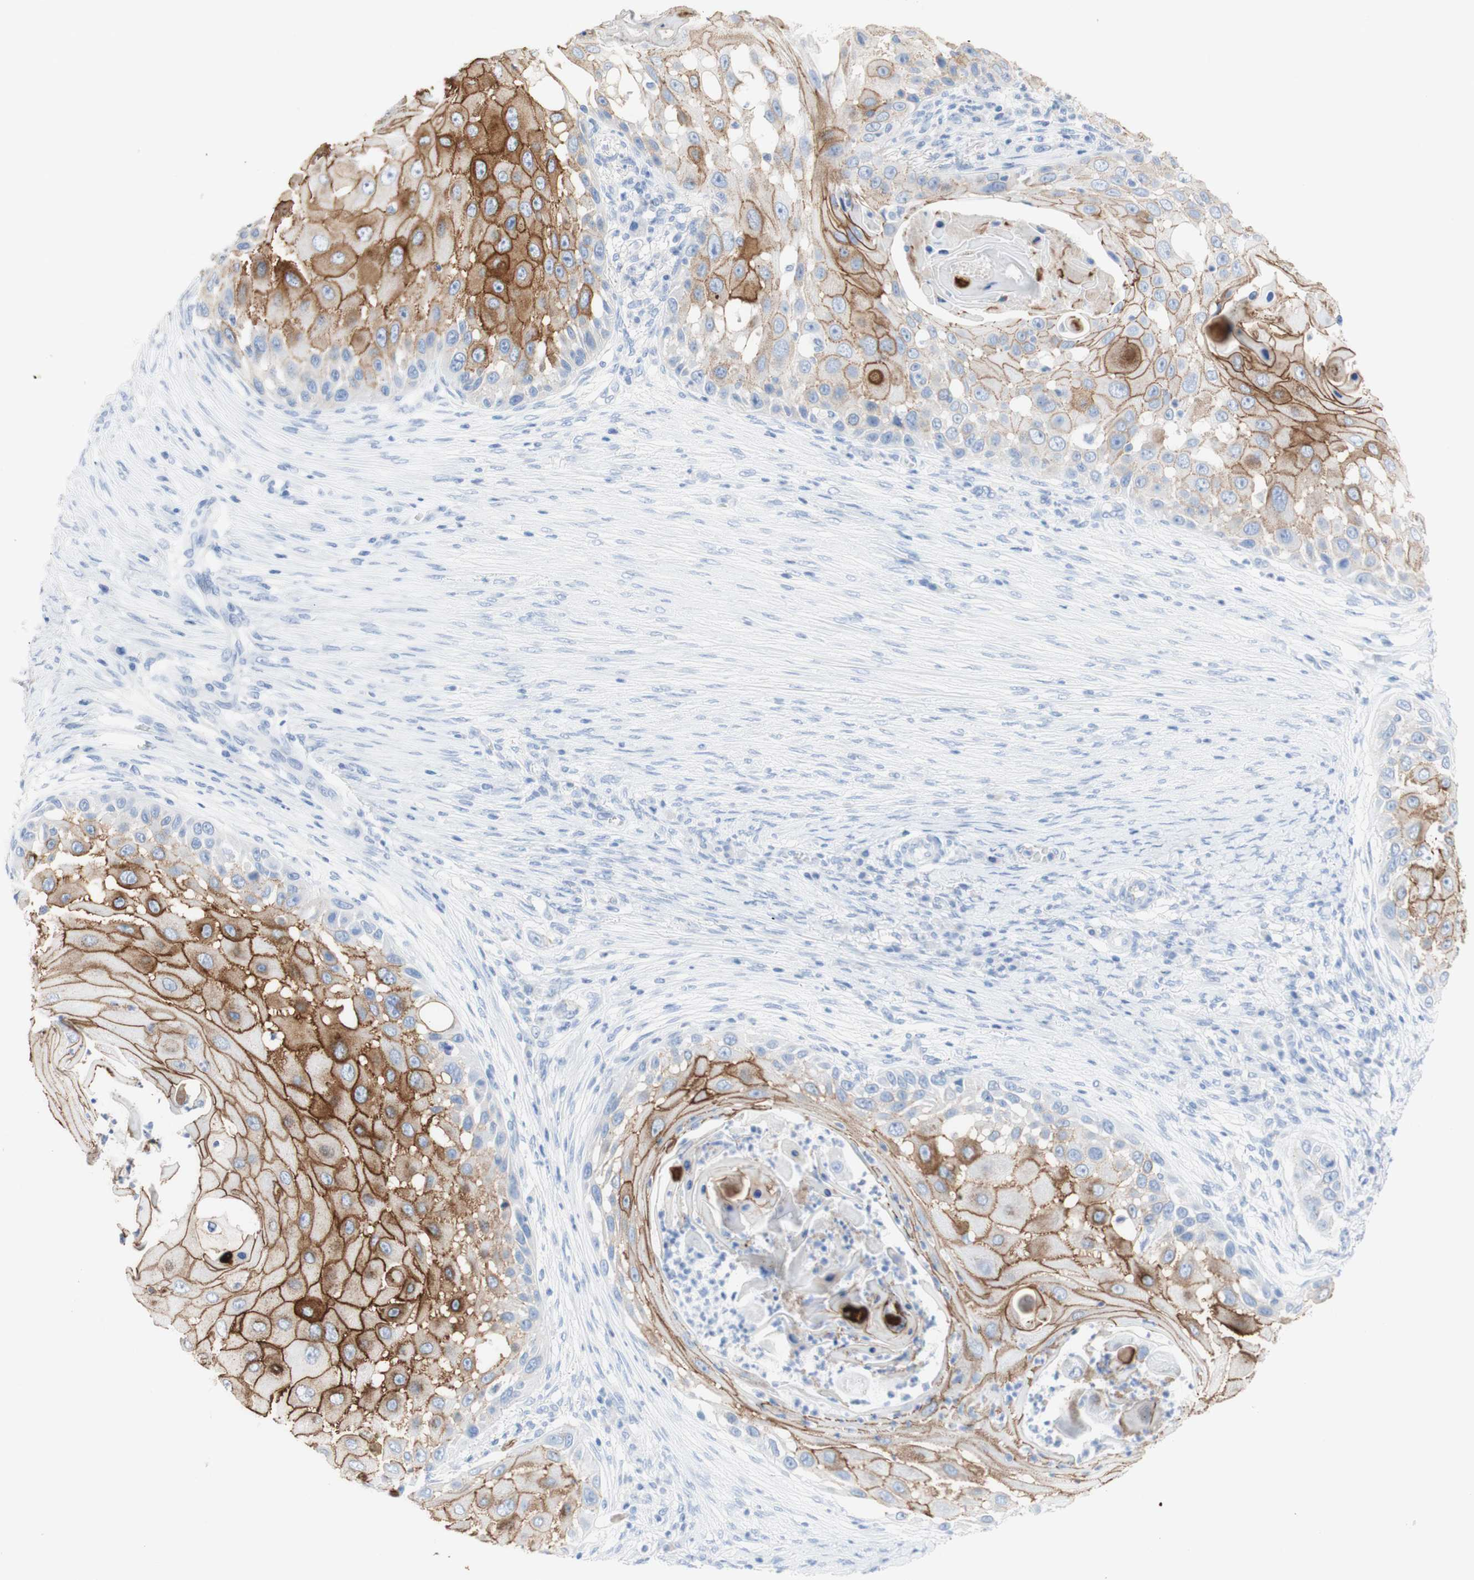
{"staining": {"intensity": "moderate", "quantity": ">75%", "location": "cytoplasmic/membranous"}, "tissue": "skin cancer", "cell_type": "Tumor cells", "image_type": "cancer", "snomed": [{"axis": "morphology", "description": "Squamous cell carcinoma, NOS"}, {"axis": "topography", "description": "Skin"}], "caption": "IHC photomicrograph of neoplastic tissue: squamous cell carcinoma (skin) stained using IHC shows medium levels of moderate protein expression localized specifically in the cytoplasmic/membranous of tumor cells, appearing as a cytoplasmic/membranous brown color.", "gene": "DSC2", "patient": {"sex": "female", "age": 44}}